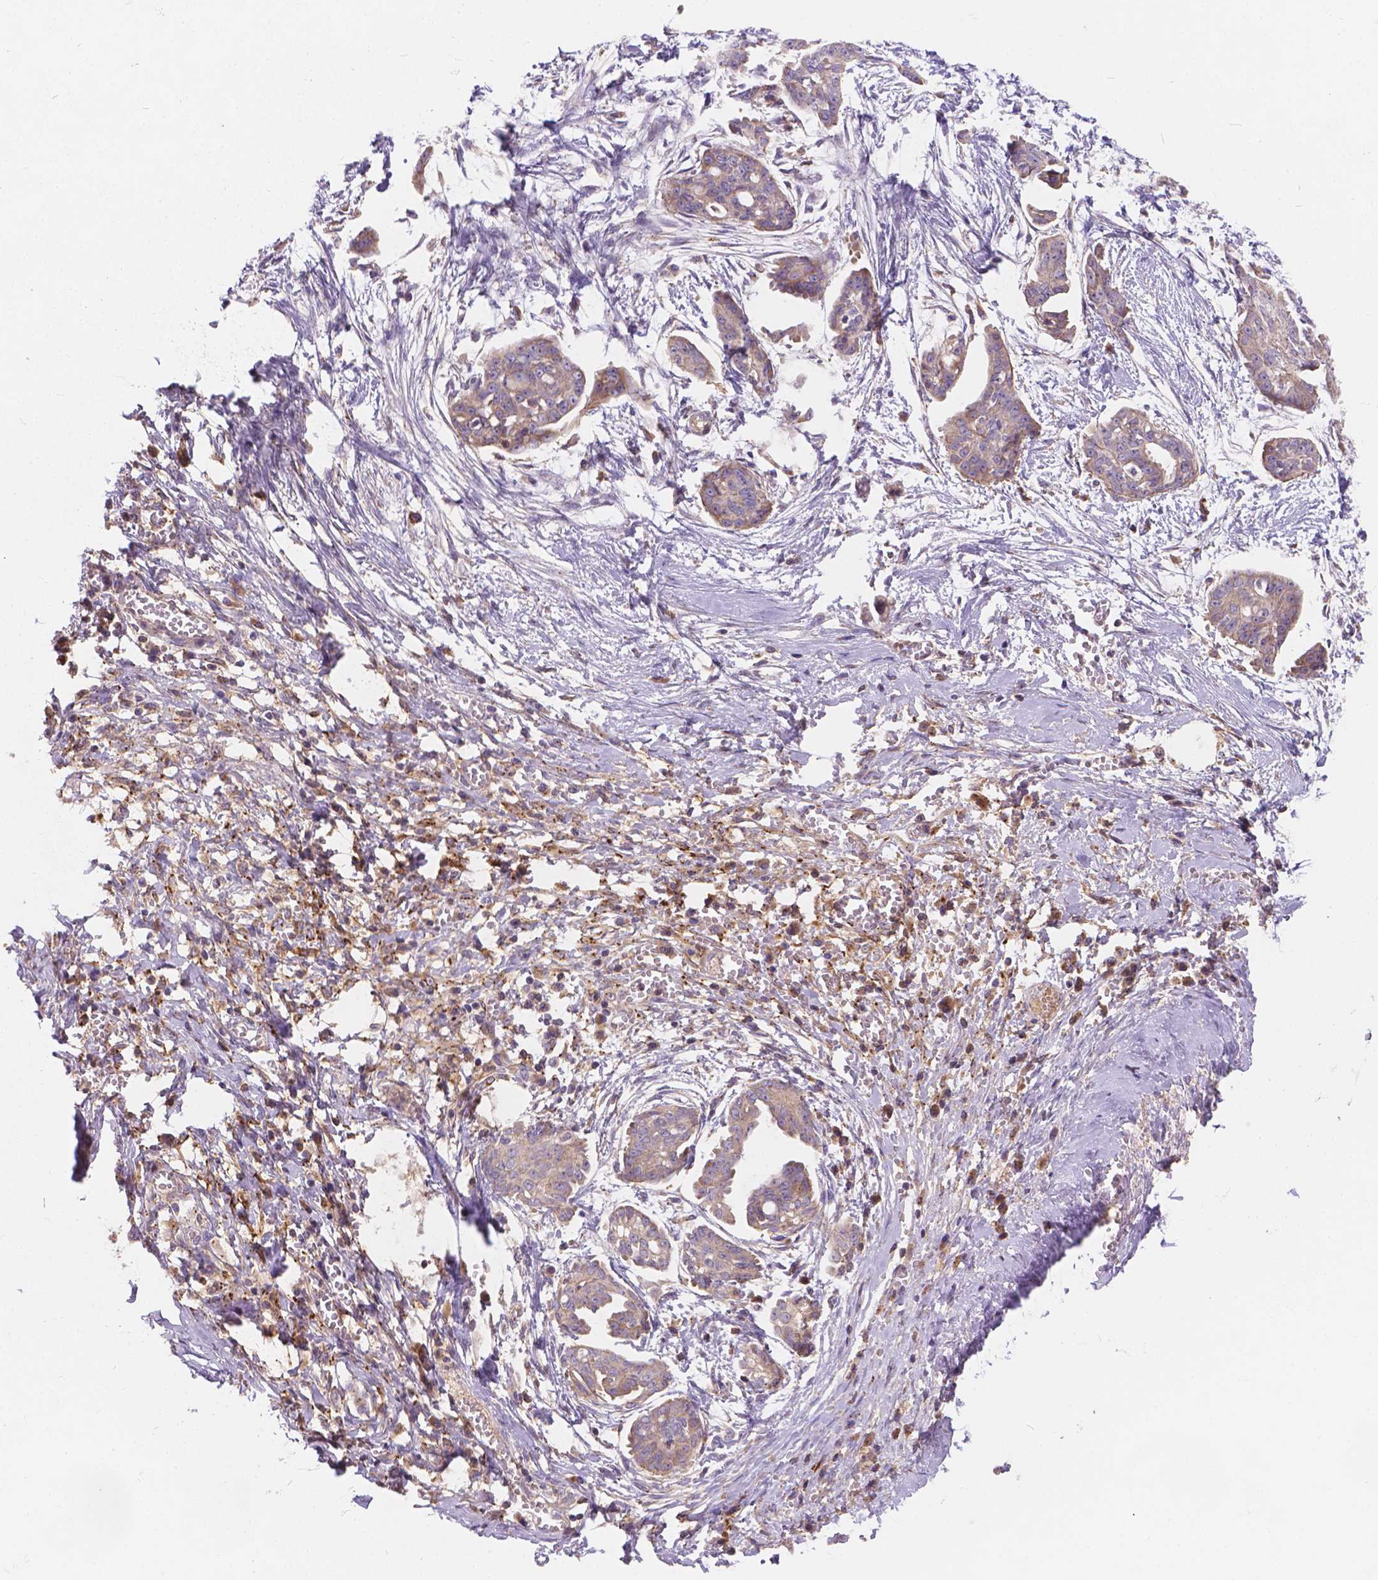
{"staining": {"intensity": "moderate", "quantity": "25%-75%", "location": "cytoplasmic/membranous"}, "tissue": "ovarian cancer", "cell_type": "Tumor cells", "image_type": "cancer", "snomed": [{"axis": "morphology", "description": "Cystadenocarcinoma, serous, NOS"}, {"axis": "topography", "description": "Ovary"}], "caption": "Approximately 25%-75% of tumor cells in ovarian cancer display moderate cytoplasmic/membranous protein positivity as visualized by brown immunohistochemical staining.", "gene": "CDK10", "patient": {"sex": "female", "age": 71}}